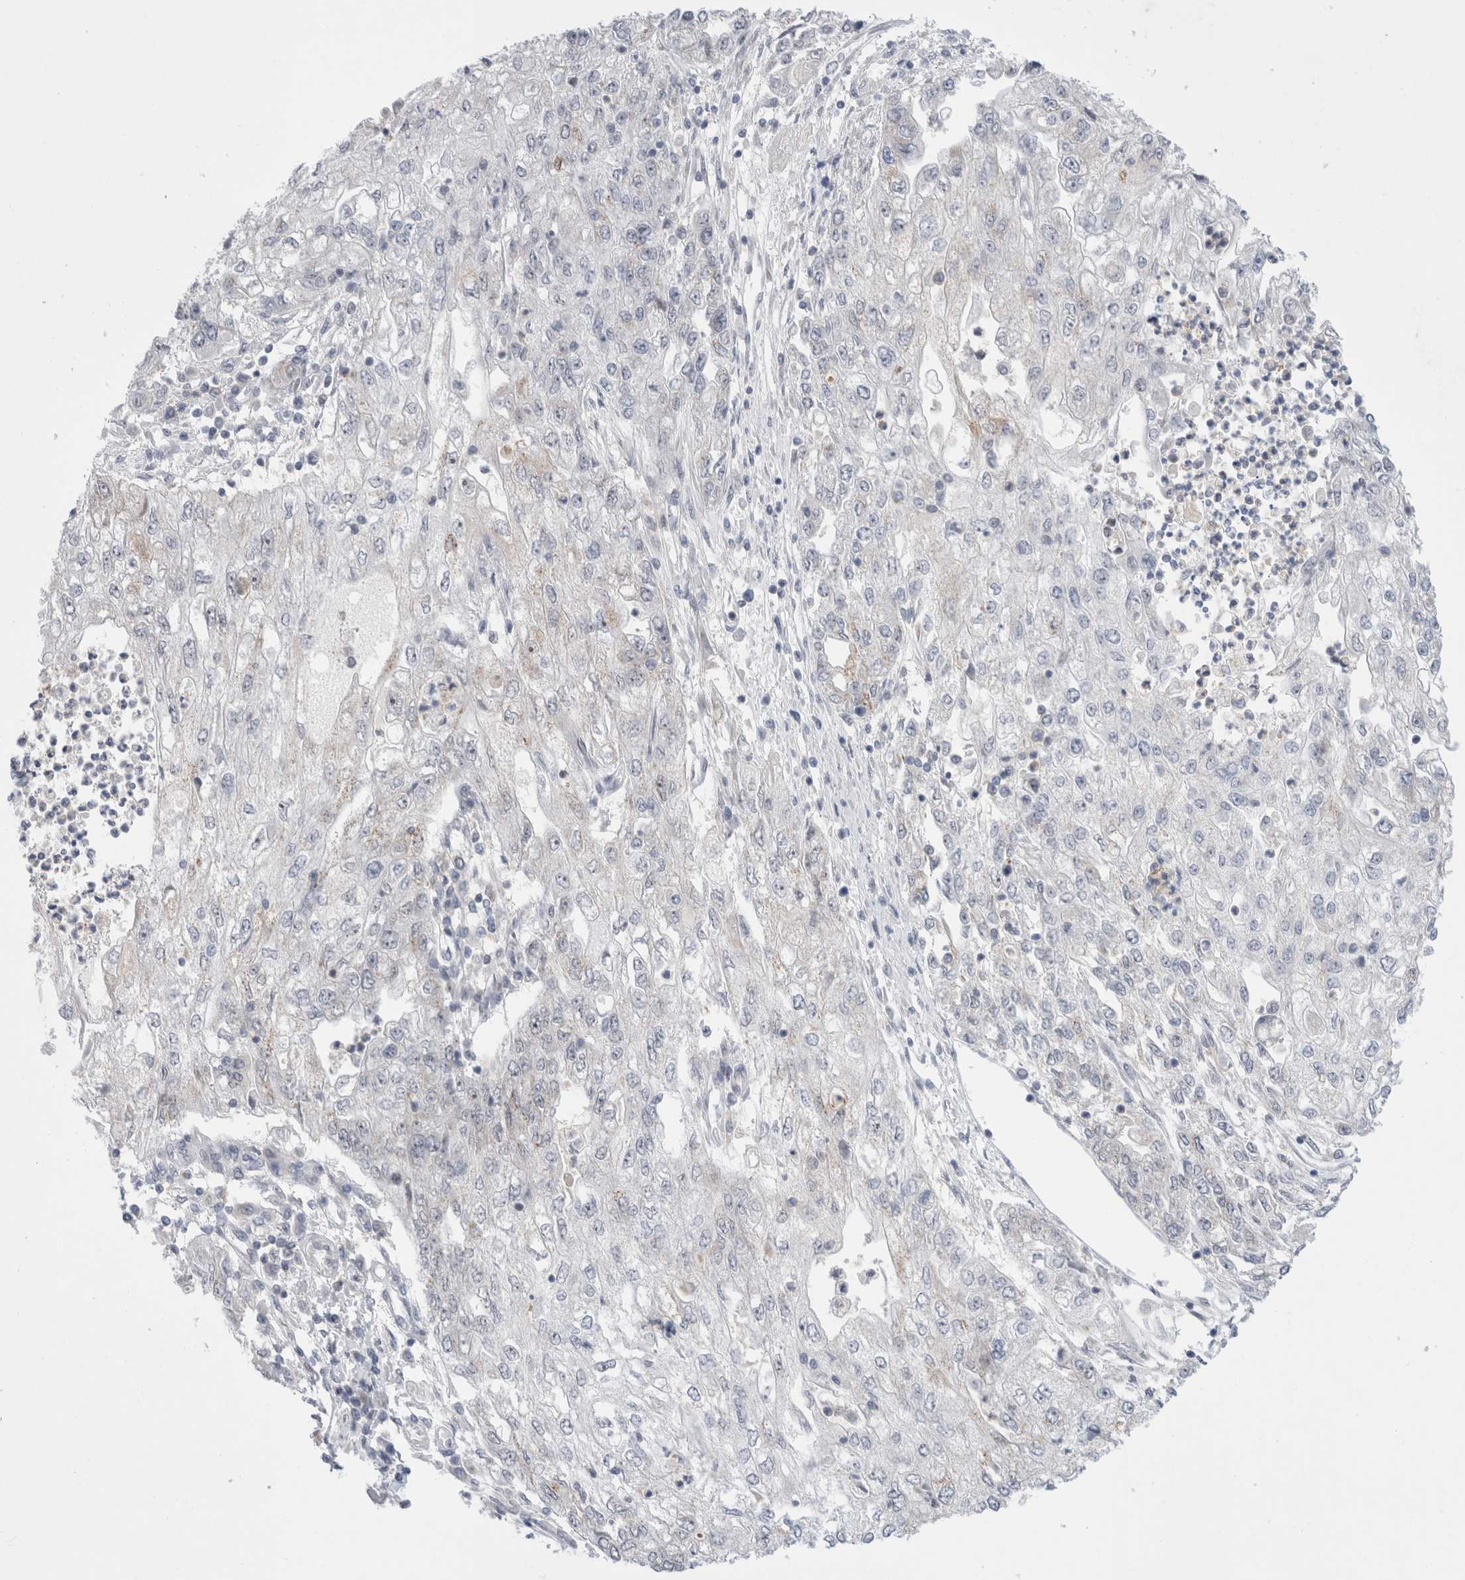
{"staining": {"intensity": "negative", "quantity": "none", "location": "none"}, "tissue": "endometrial cancer", "cell_type": "Tumor cells", "image_type": "cancer", "snomed": [{"axis": "morphology", "description": "Adenocarcinoma, NOS"}, {"axis": "topography", "description": "Endometrium"}], "caption": "Micrograph shows no significant protein positivity in tumor cells of endometrial cancer (adenocarcinoma). Nuclei are stained in blue.", "gene": "CERS5", "patient": {"sex": "female", "age": 49}}